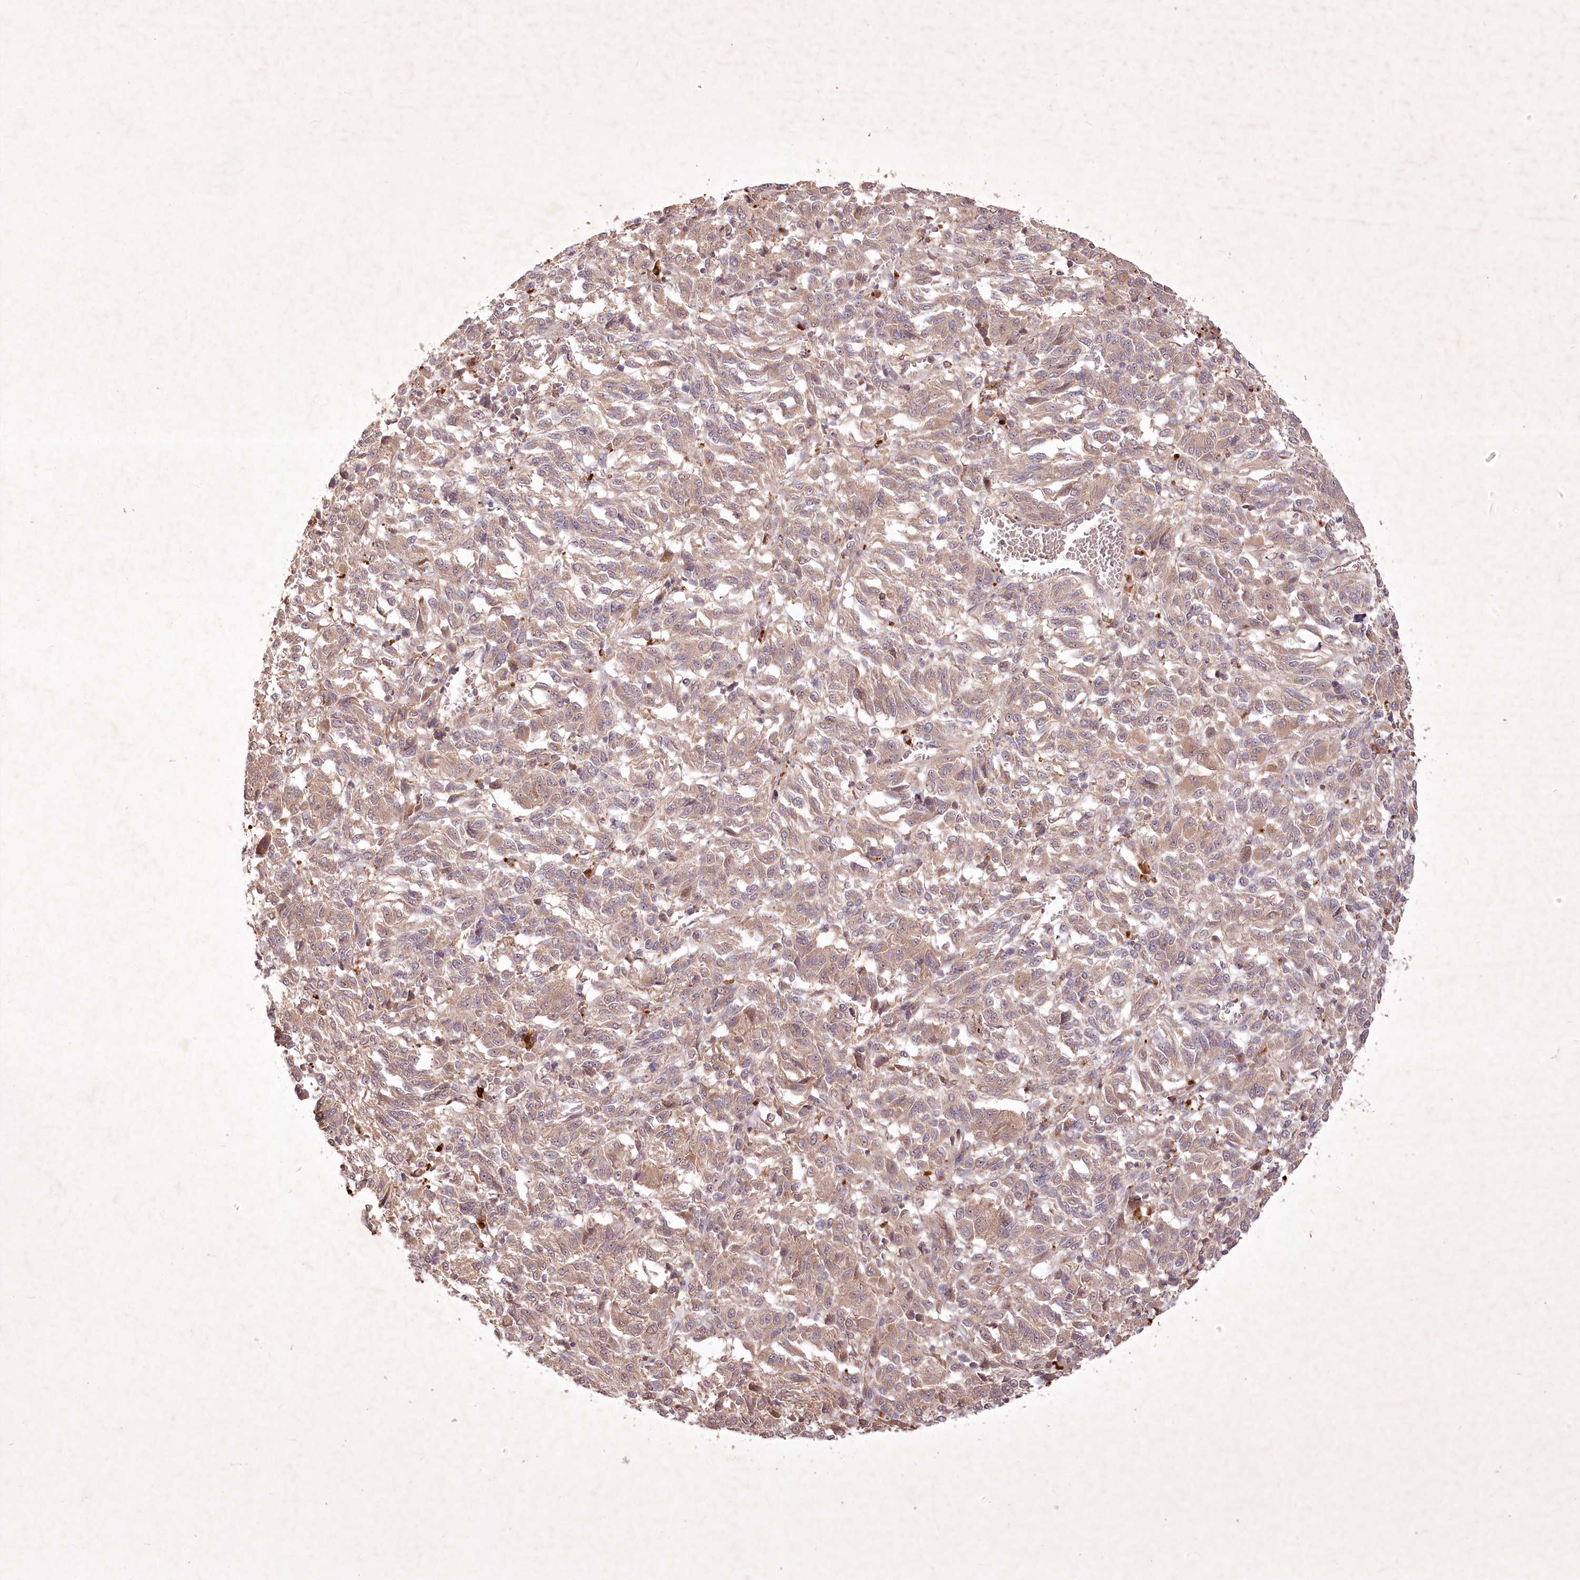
{"staining": {"intensity": "weak", "quantity": ">75%", "location": "cytoplasmic/membranous"}, "tissue": "melanoma", "cell_type": "Tumor cells", "image_type": "cancer", "snomed": [{"axis": "morphology", "description": "Malignant melanoma, Metastatic site"}, {"axis": "topography", "description": "Lung"}], "caption": "Protein expression analysis of melanoma exhibits weak cytoplasmic/membranous expression in approximately >75% of tumor cells. The staining was performed using DAB (3,3'-diaminobenzidine) to visualize the protein expression in brown, while the nuclei were stained in blue with hematoxylin (Magnification: 20x).", "gene": "IRAK1BP1", "patient": {"sex": "male", "age": 64}}